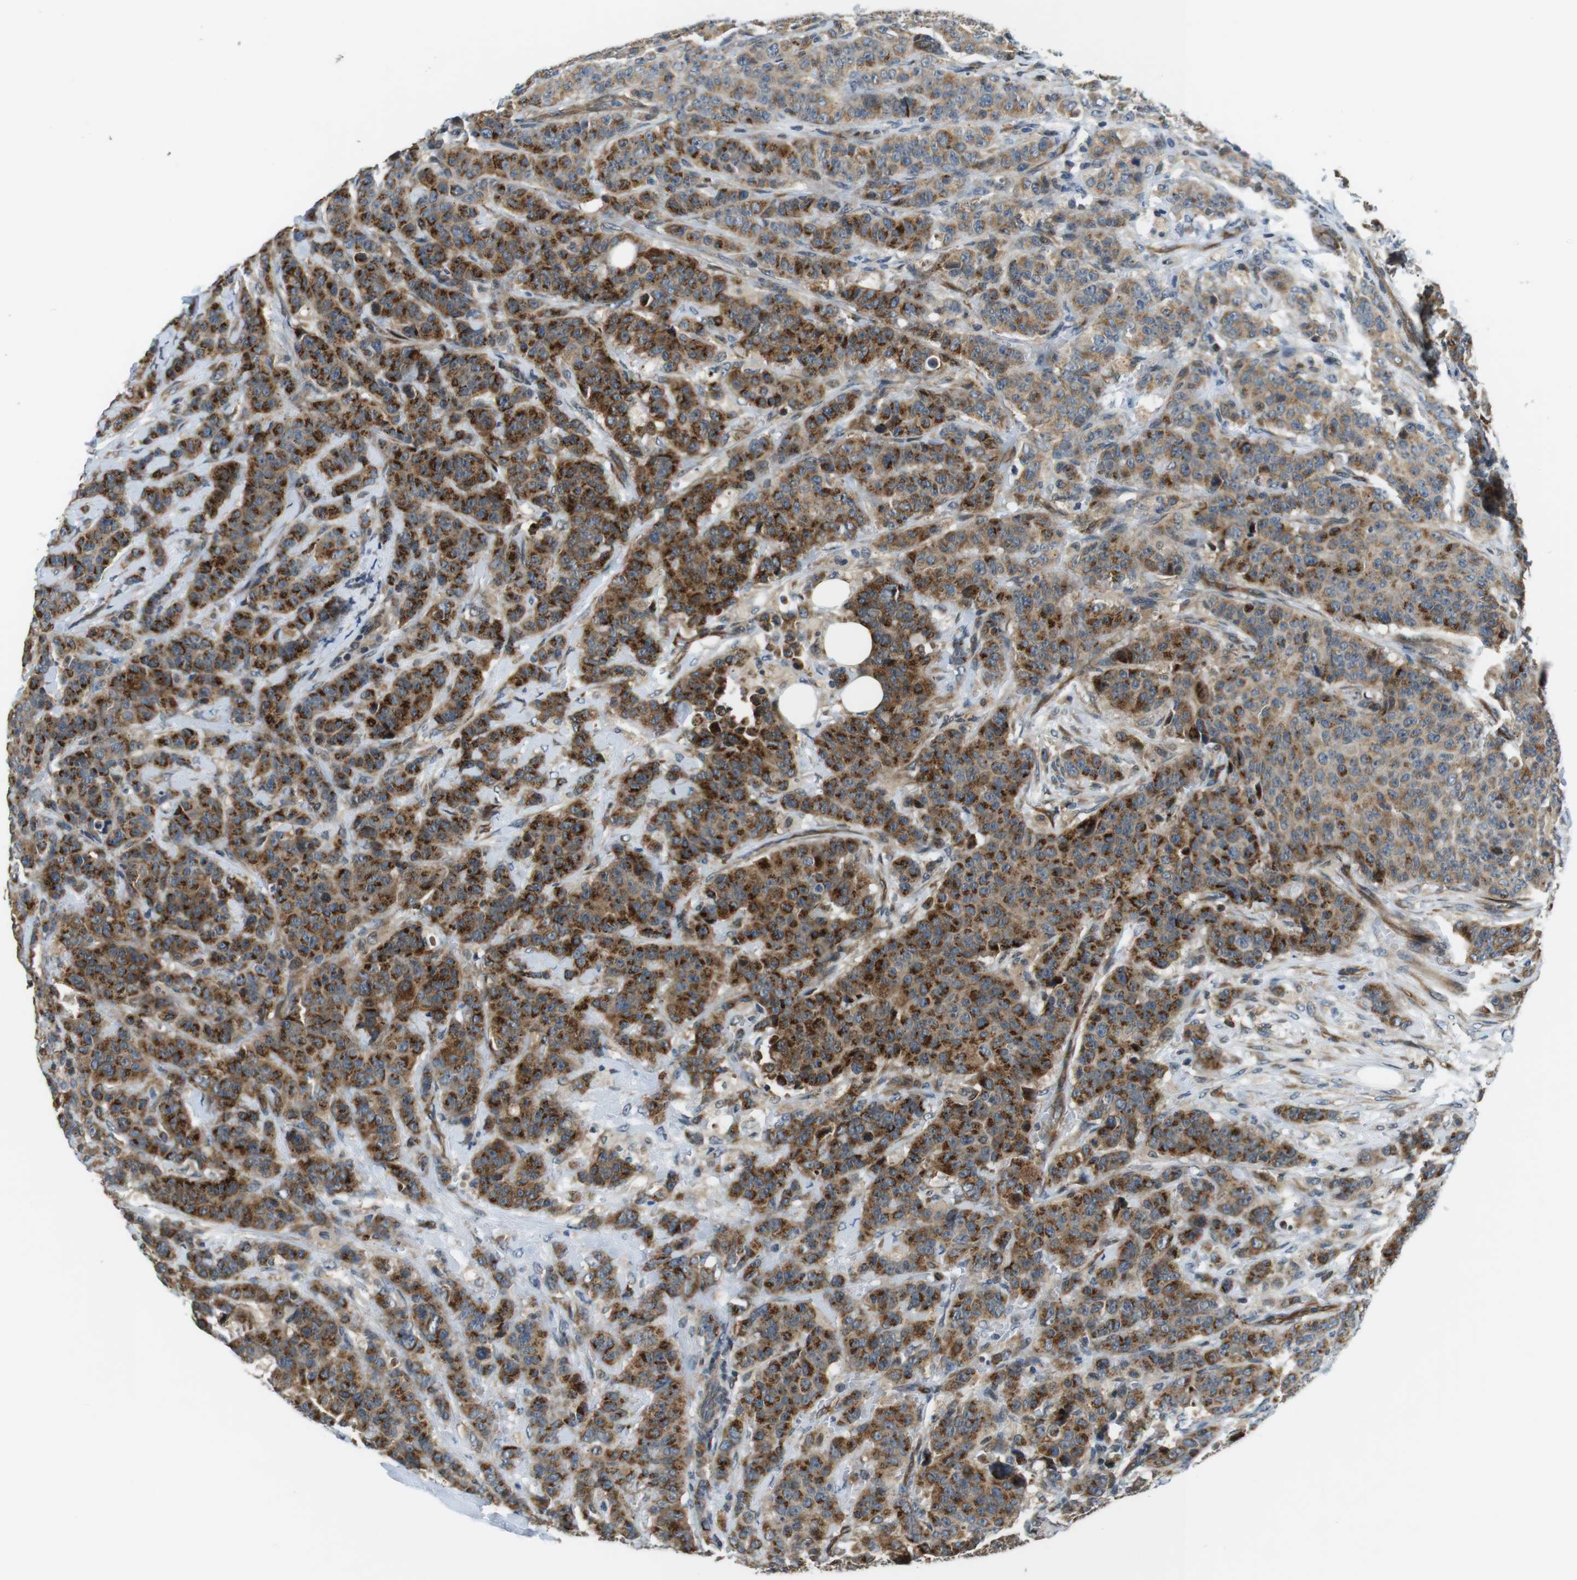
{"staining": {"intensity": "strong", "quantity": ">75%", "location": "cytoplasmic/membranous"}, "tissue": "breast cancer", "cell_type": "Tumor cells", "image_type": "cancer", "snomed": [{"axis": "morphology", "description": "Normal tissue, NOS"}, {"axis": "morphology", "description": "Duct carcinoma"}, {"axis": "topography", "description": "Breast"}], "caption": "Approximately >75% of tumor cells in human breast cancer (intraductal carcinoma) demonstrate strong cytoplasmic/membranous protein expression as visualized by brown immunohistochemical staining.", "gene": "PALD1", "patient": {"sex": "female", "age": 40}}